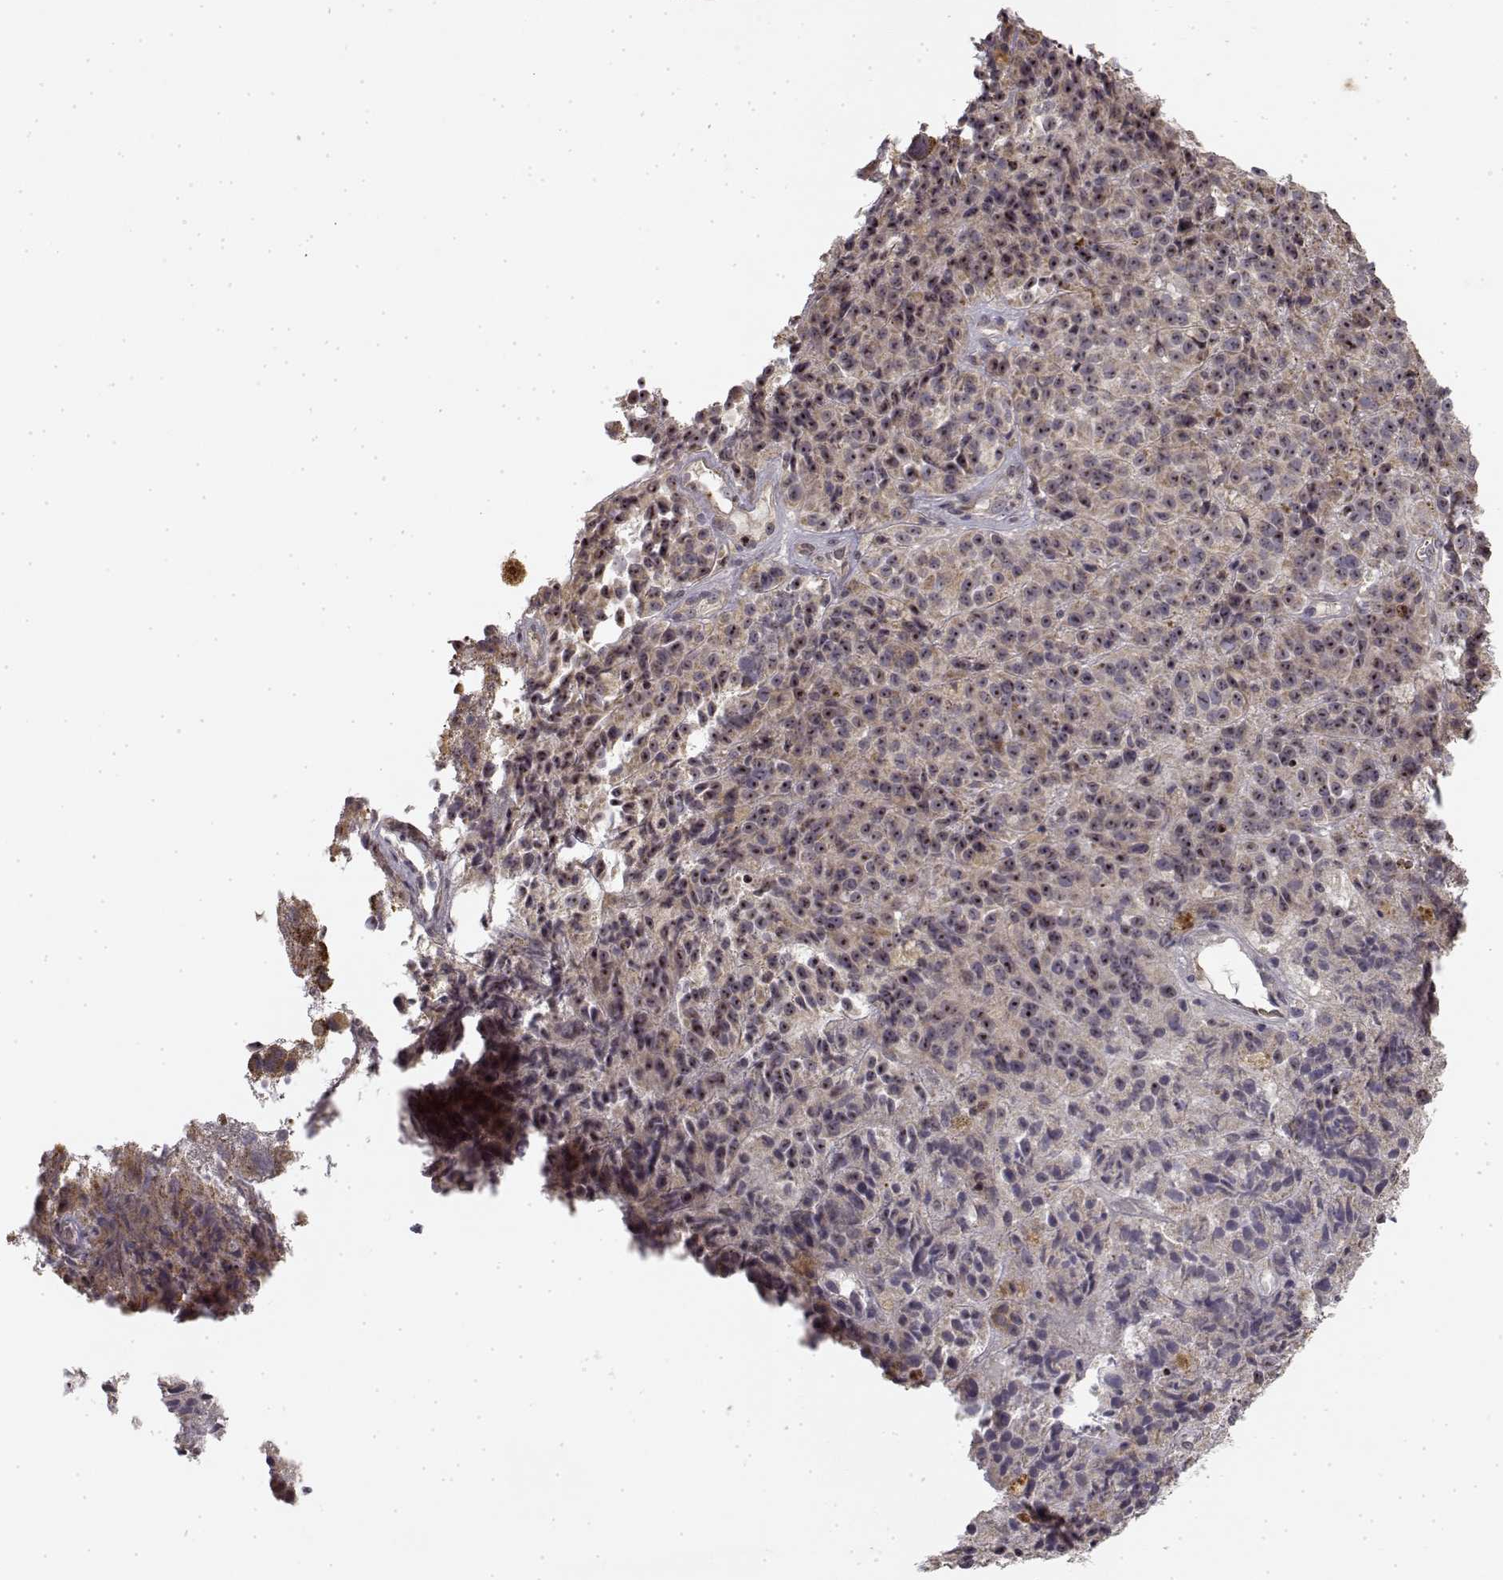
{"staining": {"intensity": "weak", "quantity": ">75%", "location": "cytoplasmic/membranous"}, "tissue": "melanoma", "cell_type": "Tumor cells", "image_type": "cancer", "snomed": [{"axis": "morphology", "description": "Malignant melanoma, NOS"}, {"axis": "topography", "description": "Skin"}], "caption": "A photomicrograph of human malignant melanoma stained for a protein displays weak cytoplasmic/membranous brown staining in tumor cells.", "gene": "MED12L", "patient": {"sex": "female", "age": 58}}